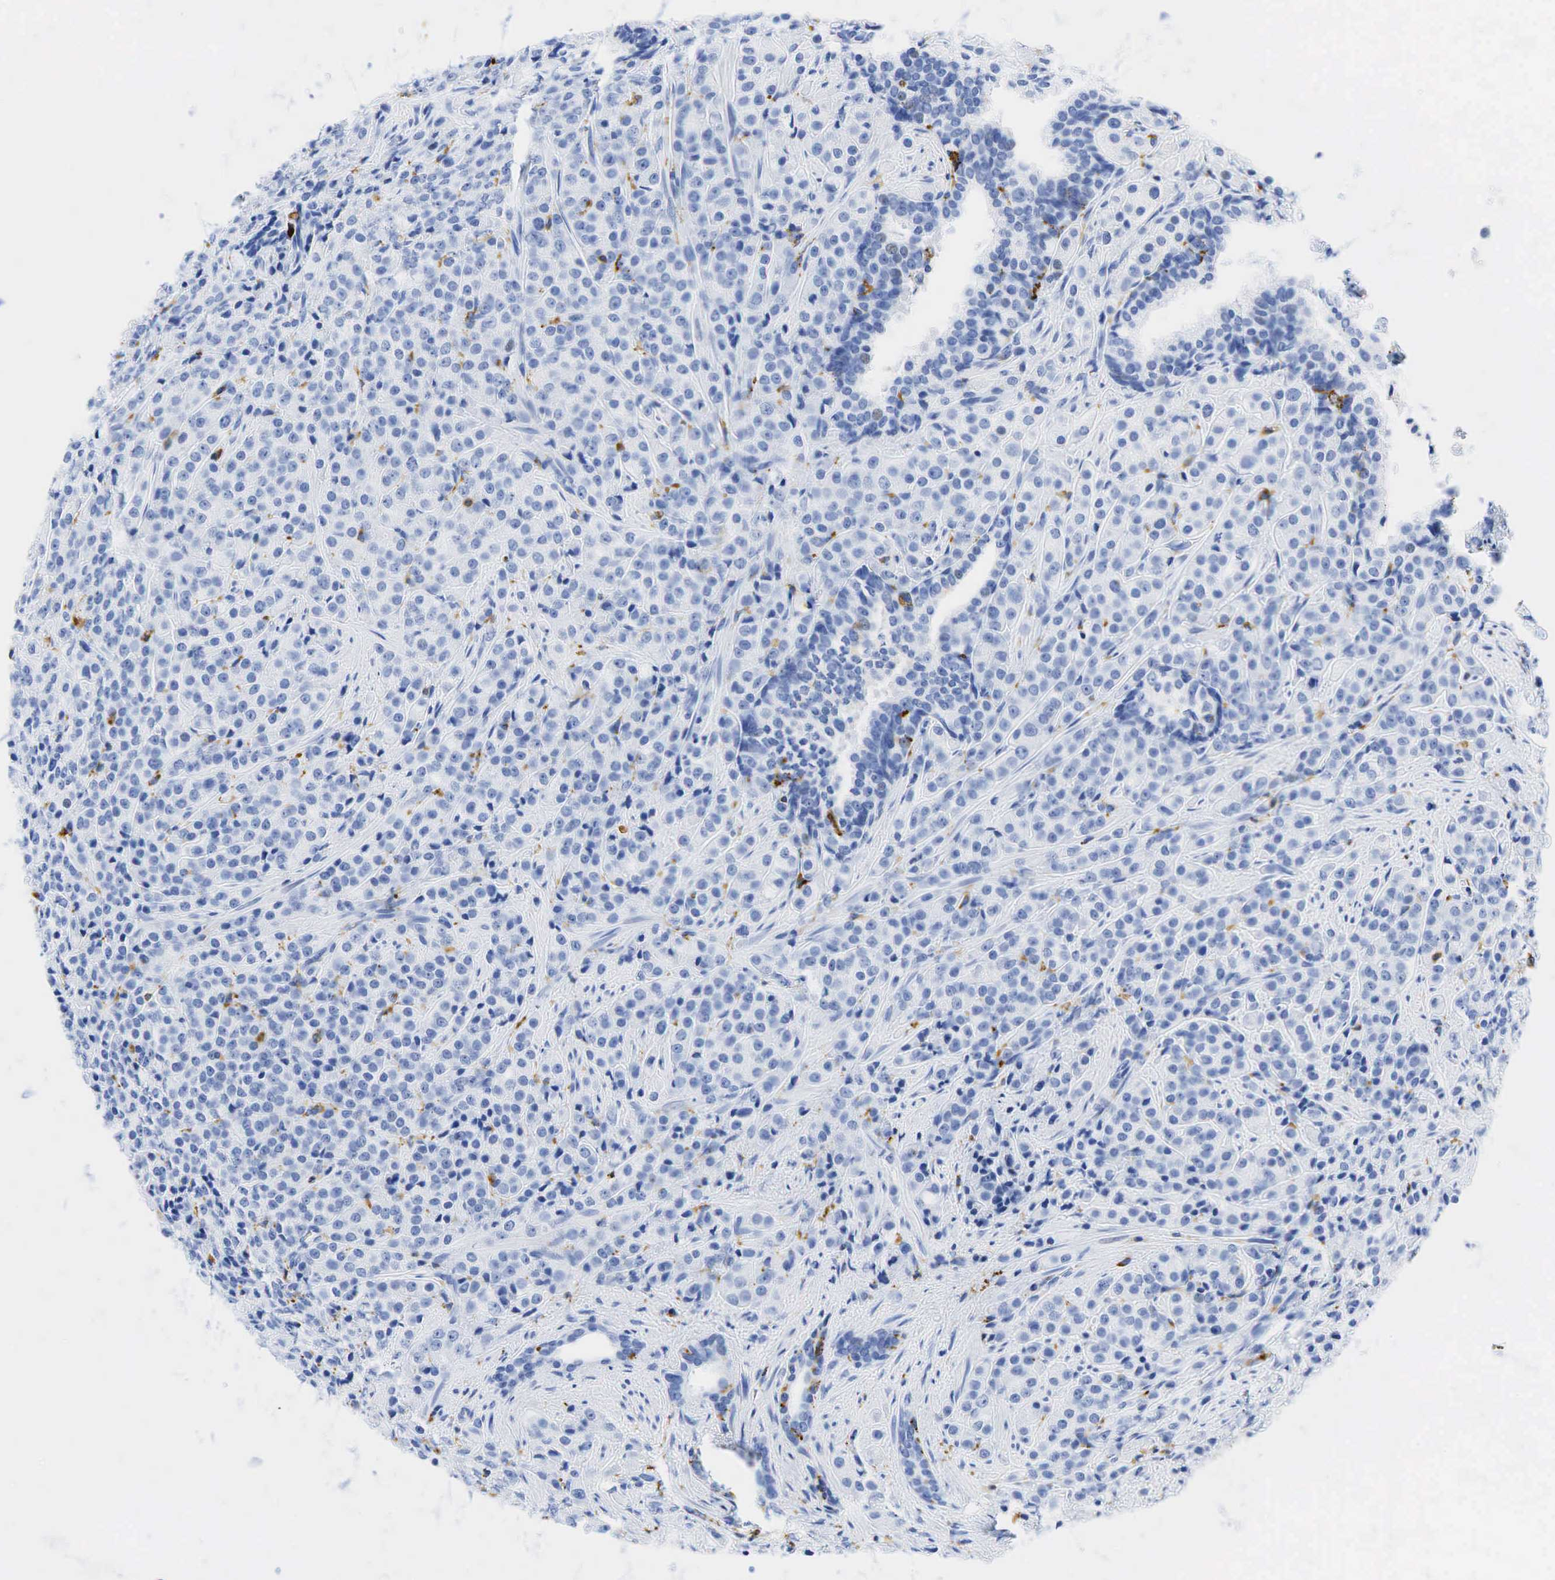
{"staining": {"intensity": "negative", "quantity": "none", "location": "none"}, "tissue": "prostate cancer", "cell_type": "Tumor cells", "image_type": "cancer", "snomed": [{"axis": "morphology", "description": "Adenocarcinoma, Medium grade"}, {"axis": "topography", "description": "Prostate"}], "caption": "A high-resolution histopathology image shows immunohistochemistry (IHC) staining of prostate medium-grade adenocarcinoma, which demonstrates no significant expression in tumor cells.", "gene": "CD68", "patient": {"sex": "male", "age": 70}}